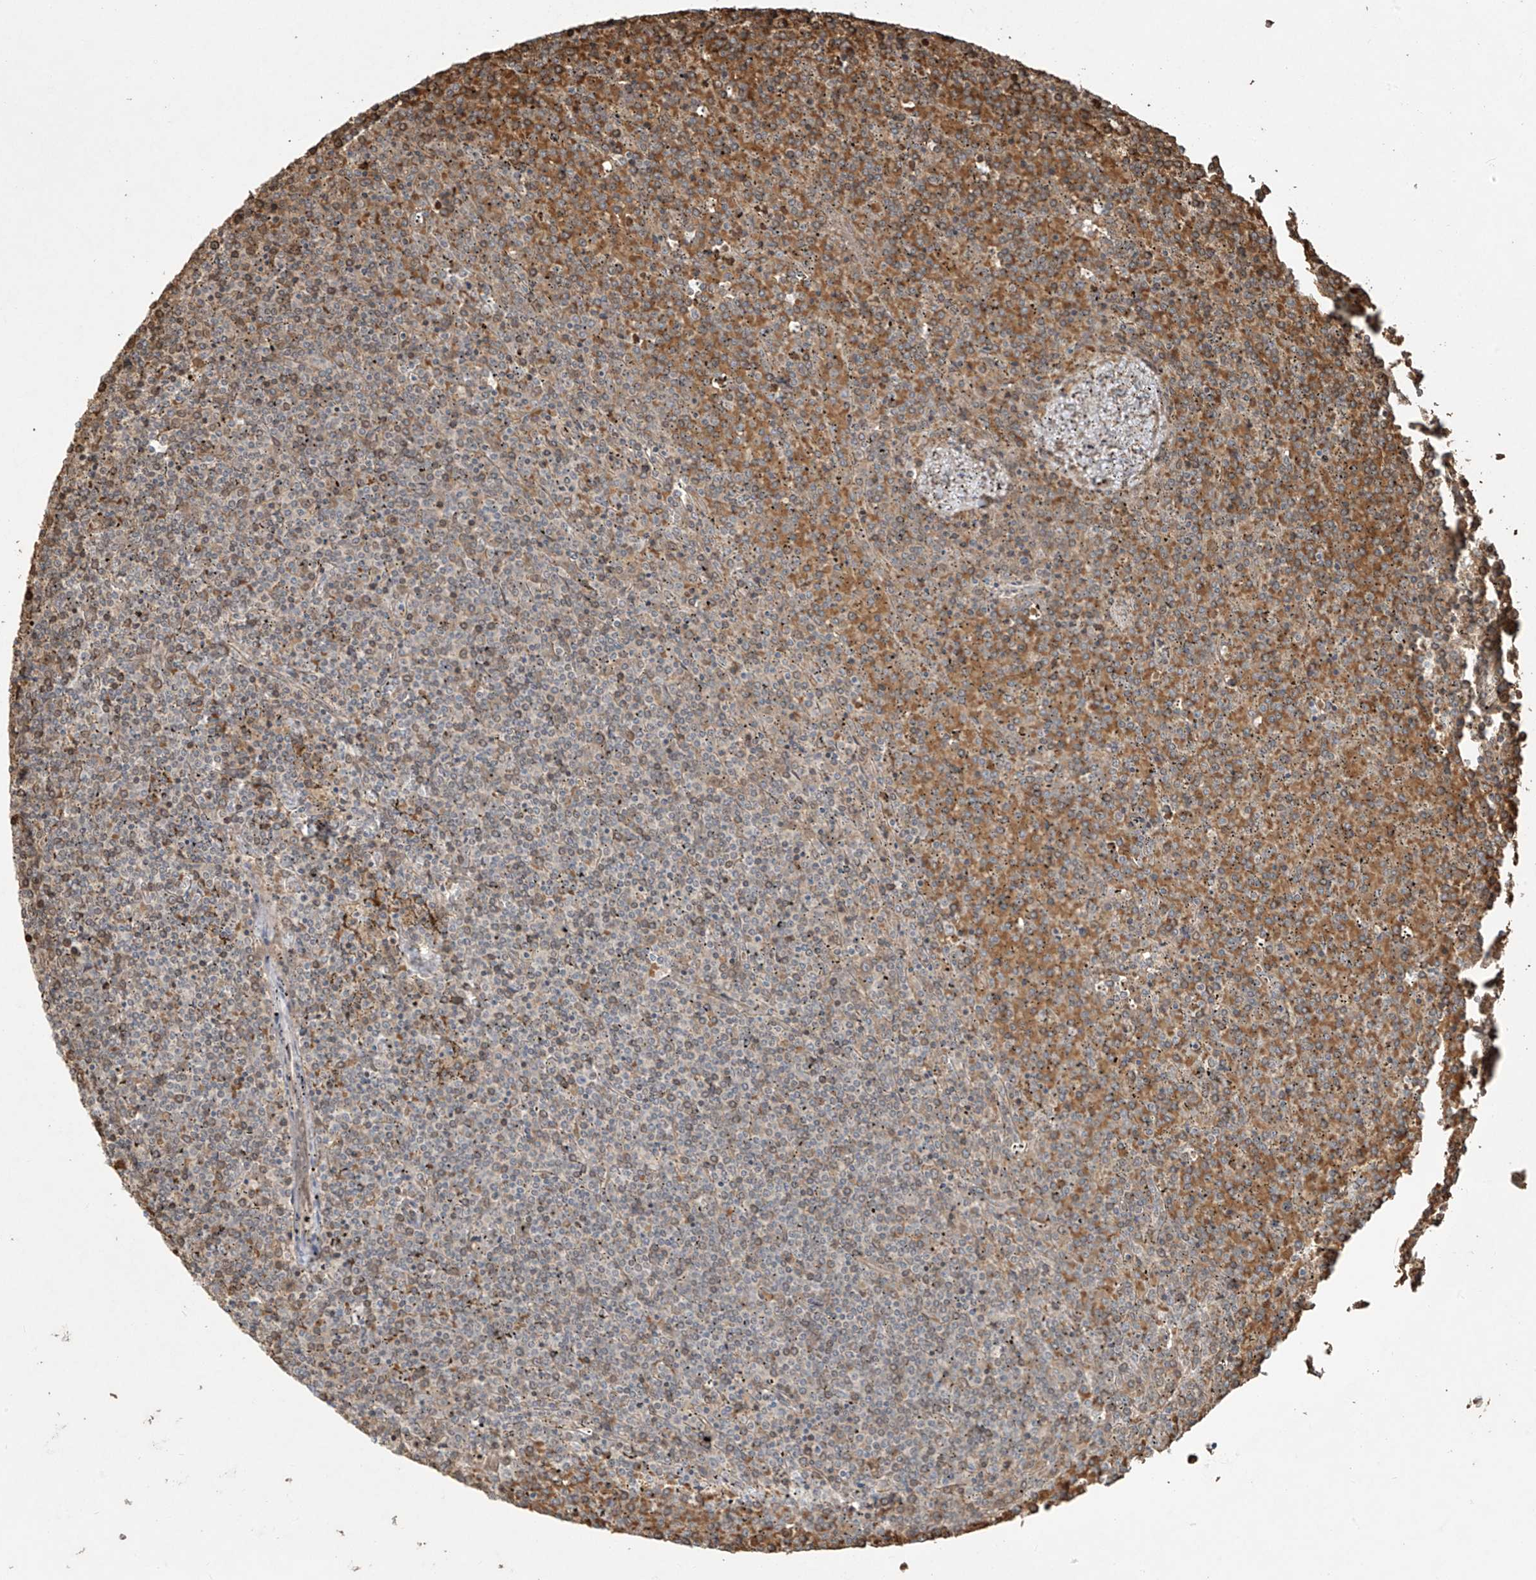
{"staining": {"intensity": "moderate", "quantity": "<25%", "location": "cytoplasmic/membranous"}, "tissue": "lymphoma", "cell_type": "Tumor cells", "image_type": "cancer", "snomed": [{"axis": "morphology", "description": "Malignant lymphoma, non-Hodgkin's type, Low grade"}, {"axis": "topography", "description": "Spleen"}], "caption": "Tumor cells reveal moderate cytoplasmic/membranous positivity in approximately <25% of cells in lymphoma.", "gene": "TTC22", "patient": {"sex": "female", "age": 19}}